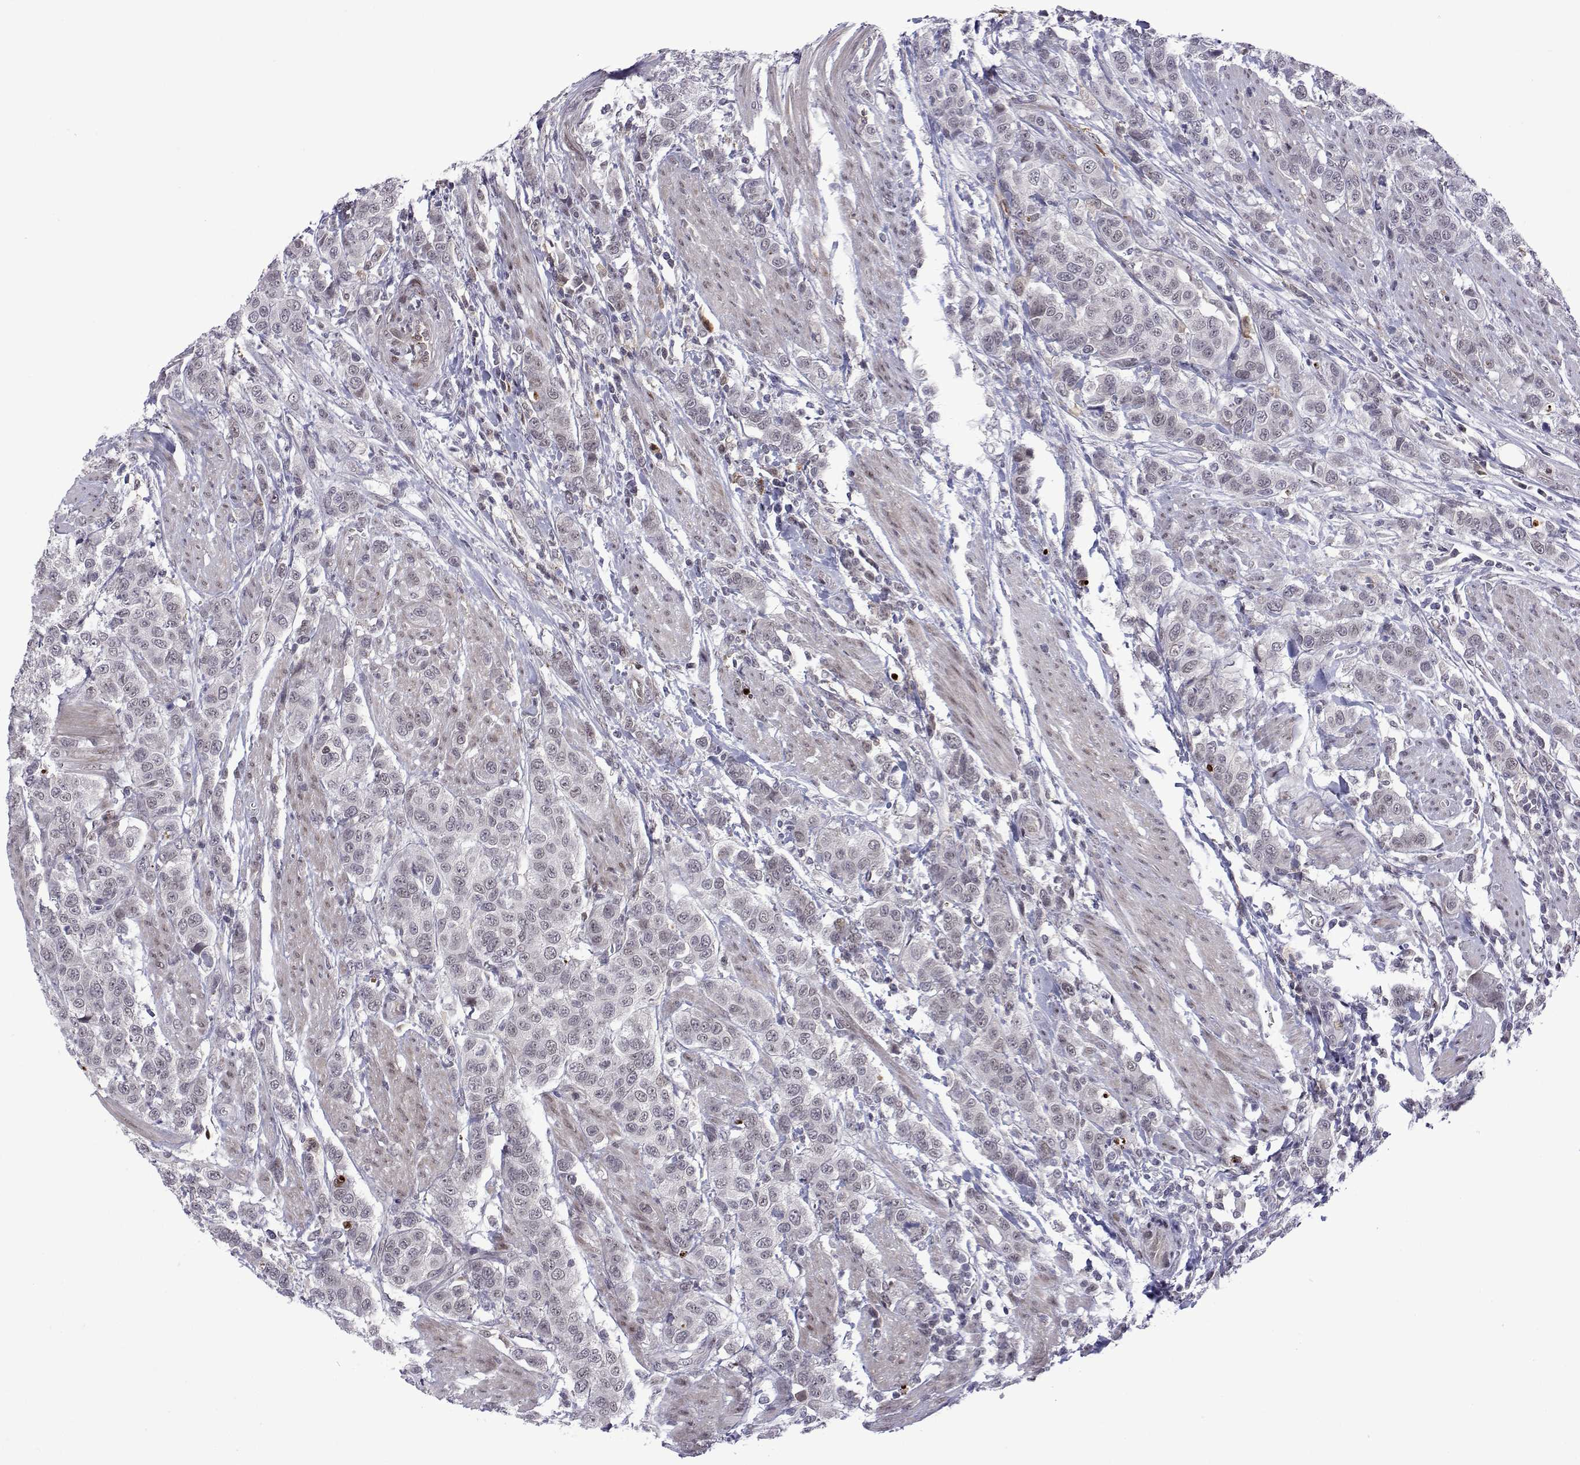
{"staining": {"intensity": "negative", "quantity": "none", "location": "none"}, "tissue": "urothelial cancer", "cell_type": "Tumor cells", "image_type": "cancer", "snomed": [{"axis": "morphology", "description": "Urothelial carcinoma, High grade"}, {"axis": "topography", "description": "Urinary bladder"}], "caption": "IHC of human urothelial carcinoma (high-grade) exhibits no expression in tumor cells.", "gene": "EFCAB3", "patient": {"sex": "female", "age": 58}}